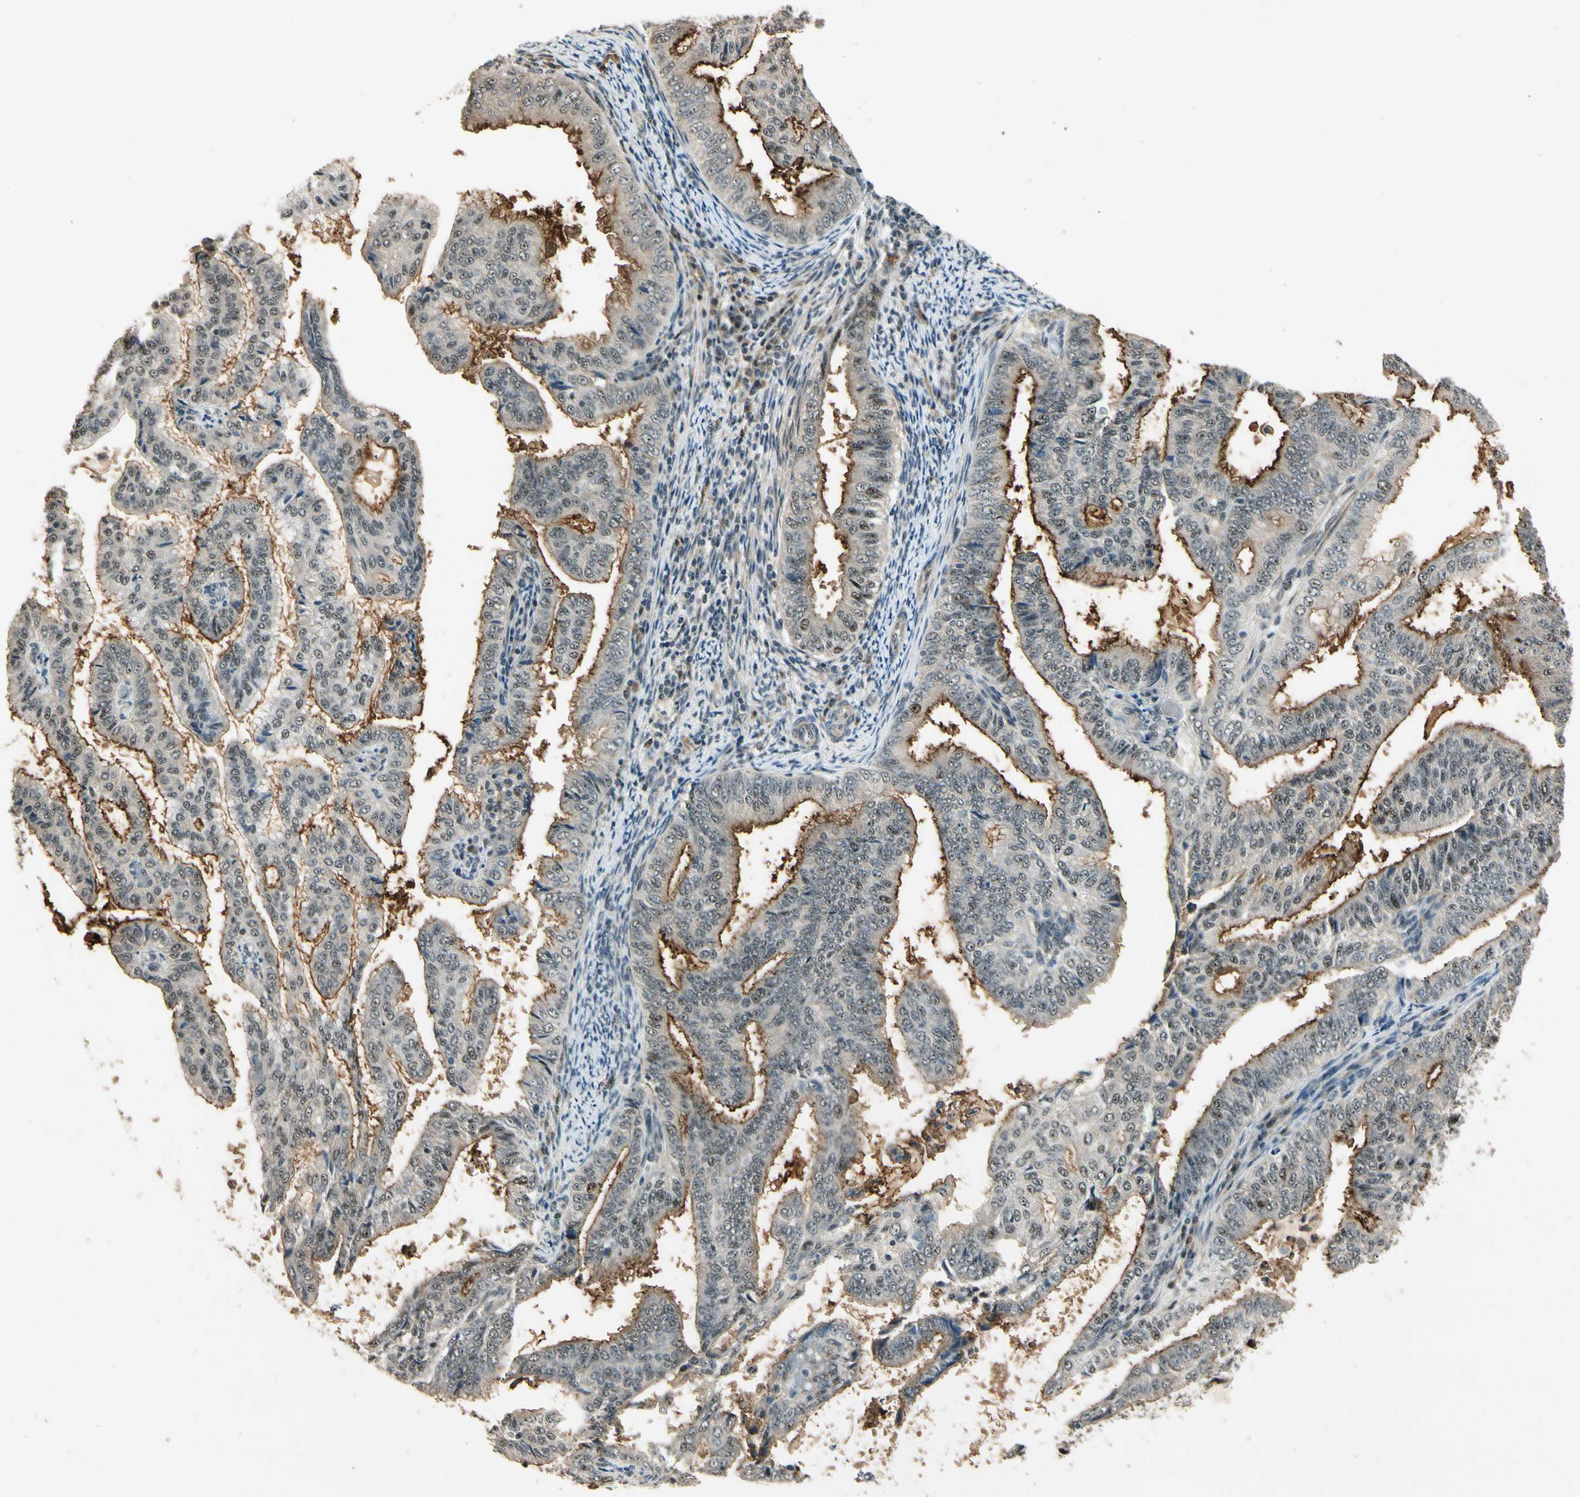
{"staining": {"intensity": "weak", "quantity": ">75%", "location": "cytoplasmic/membranous,nuclear"}, "tissue": "endometrial cancer", "cell_type": "Tumor cells", "image_type": "cancer", "snomed": [{"axis": "morphology", "description": "Adenocarcinoma, NOS"}, {"axis": "topography", "description": "Endometrium"}], "caption": "High-magnification brightfield microscopy of endometrial cancer stained with DAB (brown) and counterstained with hematoxylin (blue). tumor cells exhibit weak cytoplasmic/membranous and nuclear expression is identified in approximately>75% of cells.", "gene": "MCPH1", "patient": {"sex": "female", "age": 58}}